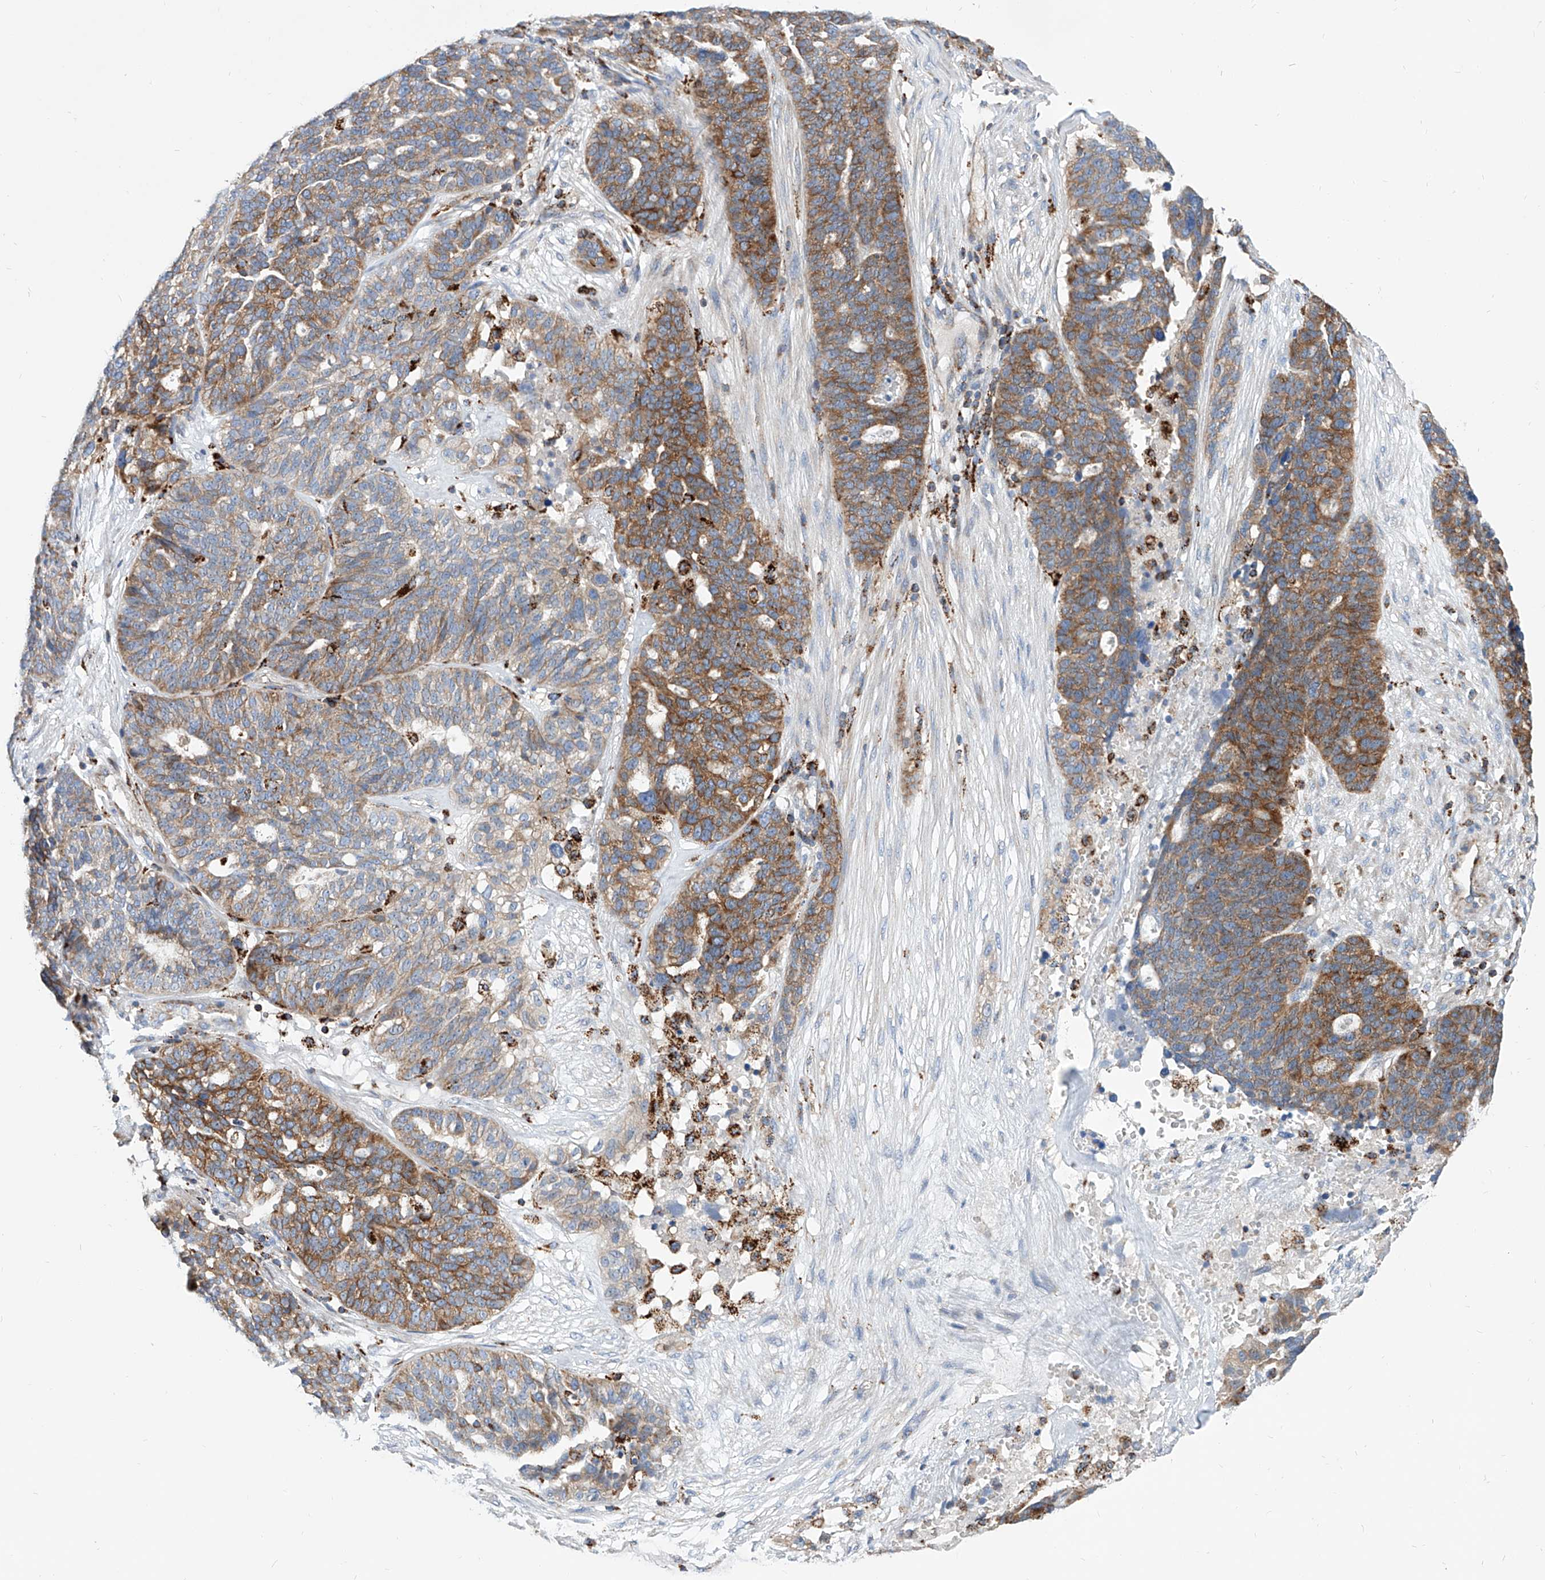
{"staining": {"intensity": "moderate", "quantity": ">75%", "location": "cytoplasmic/membranous"}, "tissue": "ovarian cancer", "cell_type": "Tumor cells", "image_type": "cancer", "snomed": [{"axis": "morphology", "description": "Cystadenocarcinoma, serous, NOS"}, {"axis": "topography", "description": "Ovary"}], "caption": "Ovarian serous cystadenocarcinoma was stained to show a protein in brown. There is medium levels of moderate cytoplasmic/membranous expression in approximately >75% of tumor cells.", "gene": "CPNE5", "patient": {"sex": "female", "age": 59}}